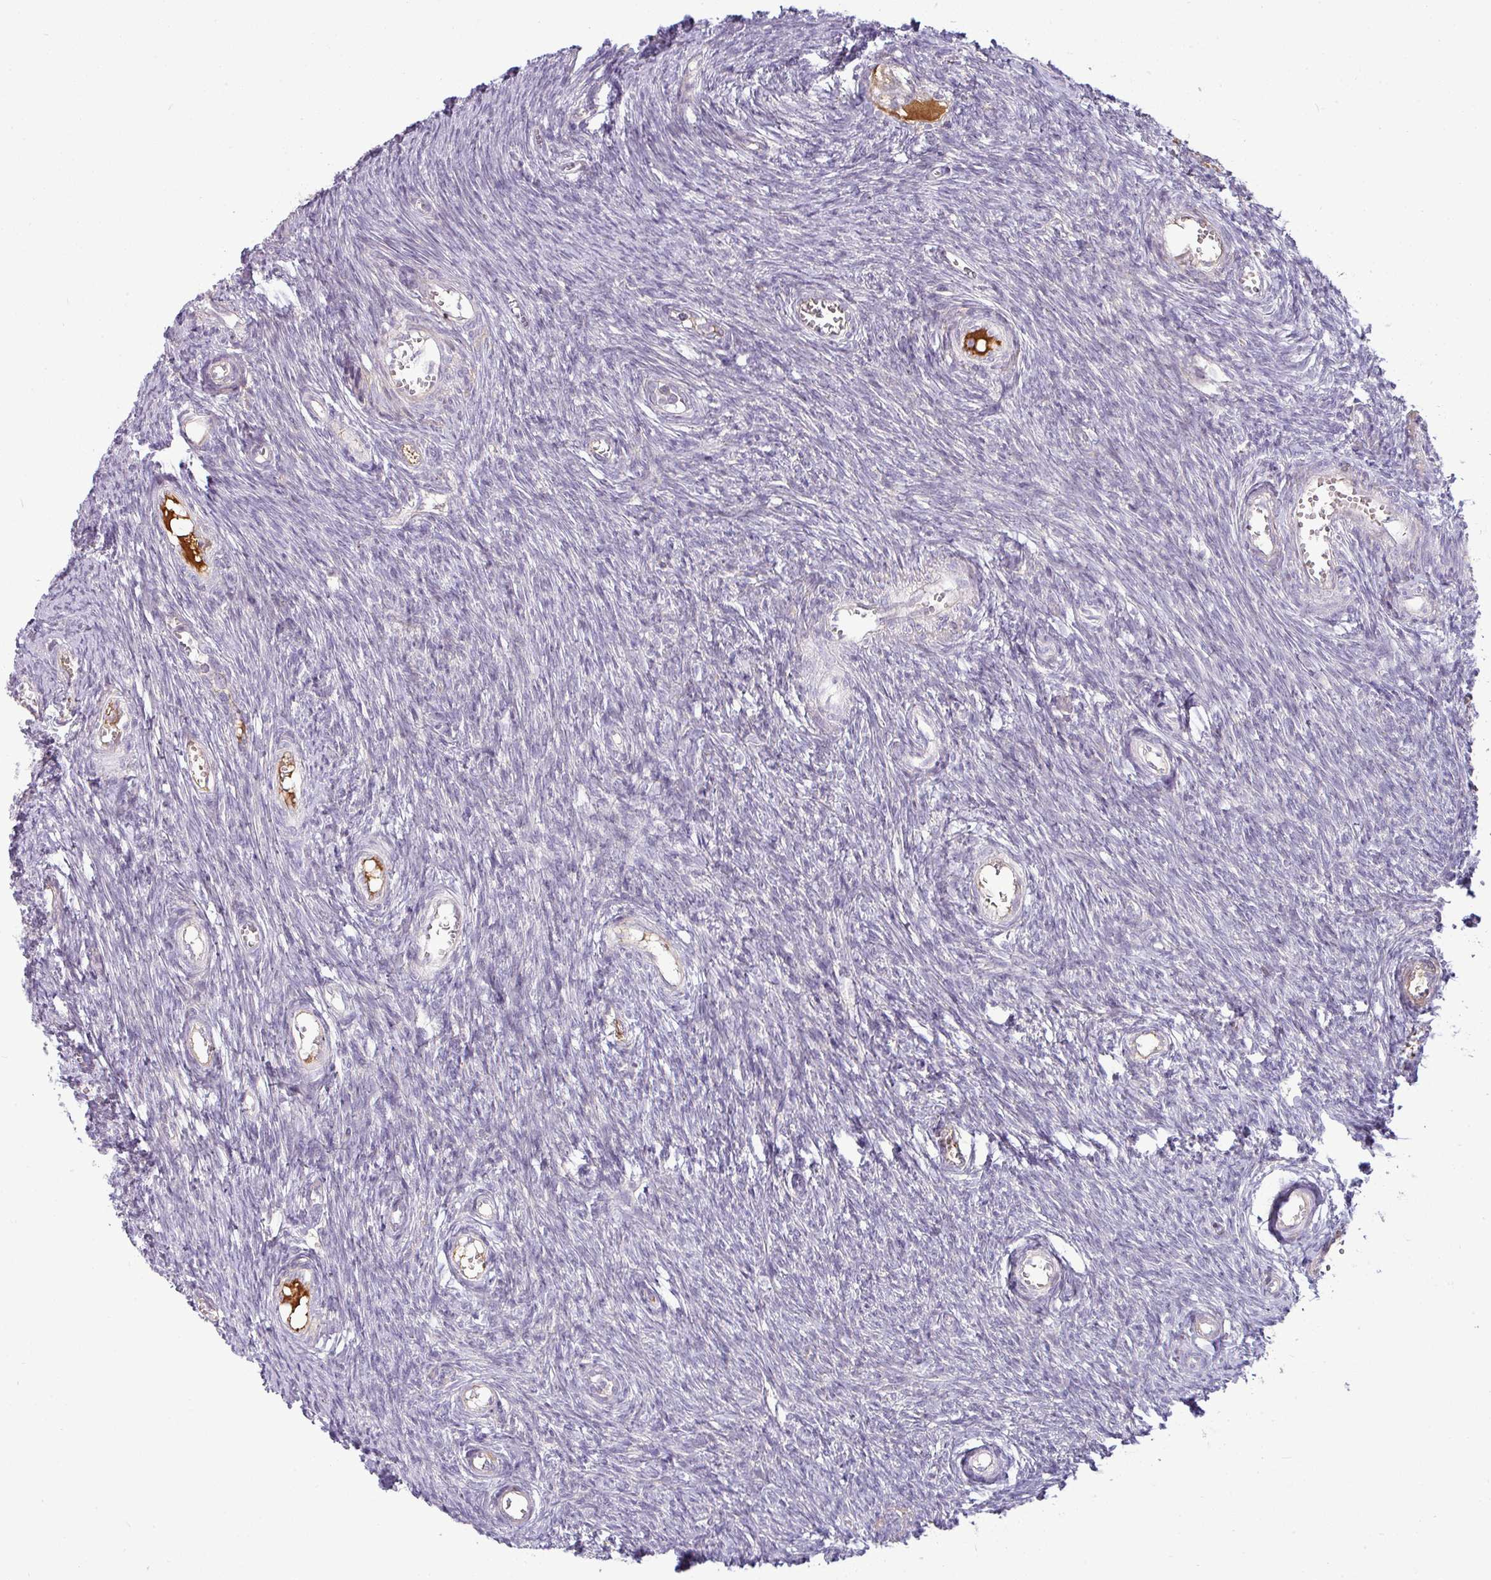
{"staining": {"intensity": "negative", "quantity": "none", "location": "none"}, "tissue": "ovary", "cell_type": "Ovarian stroma cells", "image_type": "normal", "snomed": [{"axis": "morphology", "description": "Normal tissue, NOS"}, {"axis": "topography", "description": "Ovary"}], "caption": "Immunohistochemistry image of unremarkable ovary stained for a protein (brown), which shows no staining in ovarian stroma cells.", "gene": "APOM", "patient": {"sex": "female", "age": 44}}